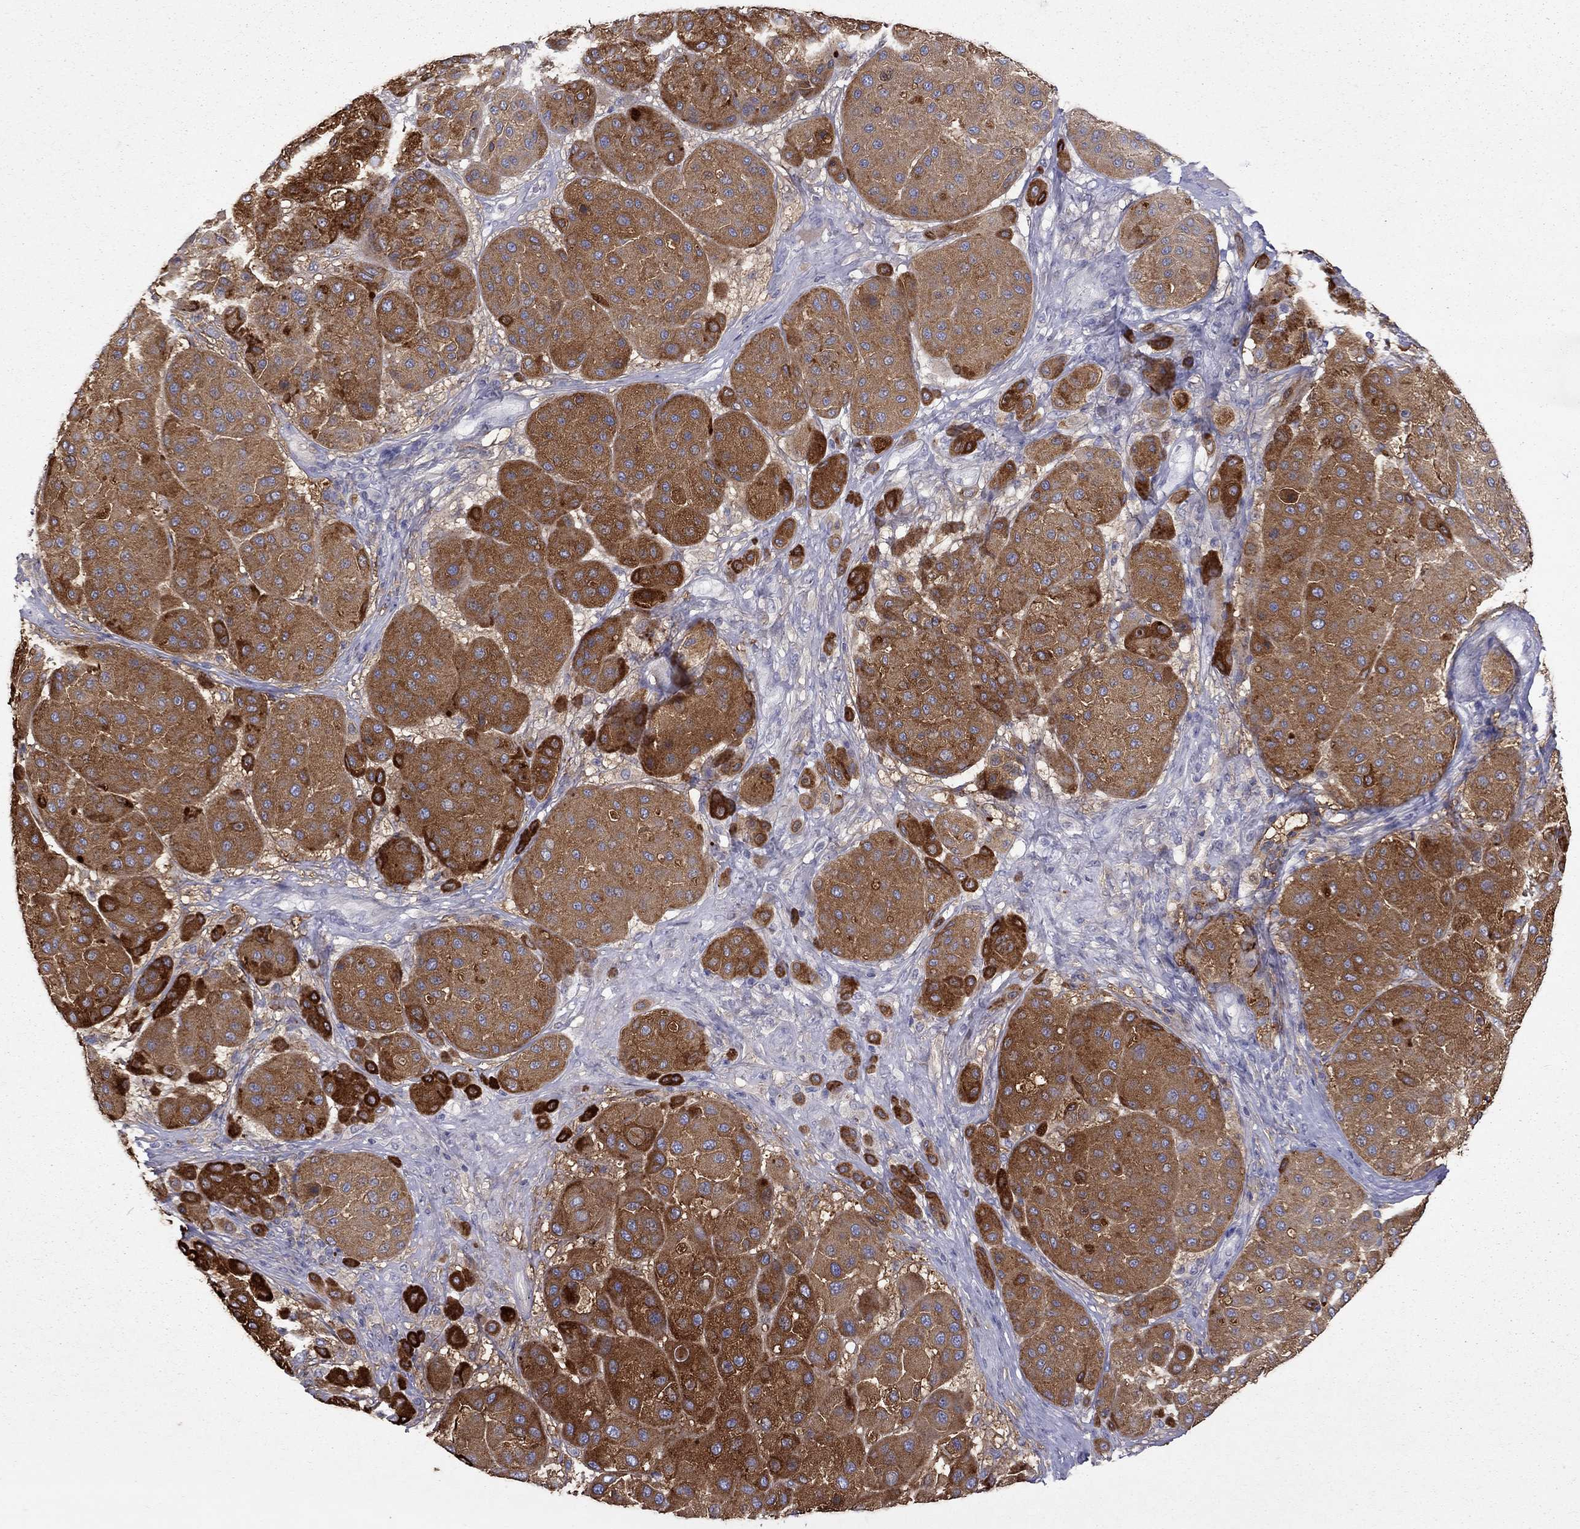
{"staining": {"intensity": "strong", "quantity": ">75%", "location": "cytoplasmic/membranous"}, "tissue": "melanoma", "cell_type": "Tumor cells", "image_type": "cancer", "snomed": [{"axis": "morphology", "description": "Malignant melanoma, Metastatic site"}, {"axis": "topography", "description": "Smooth muscle"}], "caption": "An image of human melanoma stained for a protein shows strong cytoplasmic/membranous brown staining in tumor cells. (brown staining indicates protein expression, while blue staining denotes nuclei).", "gene": "STAR", "patient": {"sex": "male", "age": 41}}